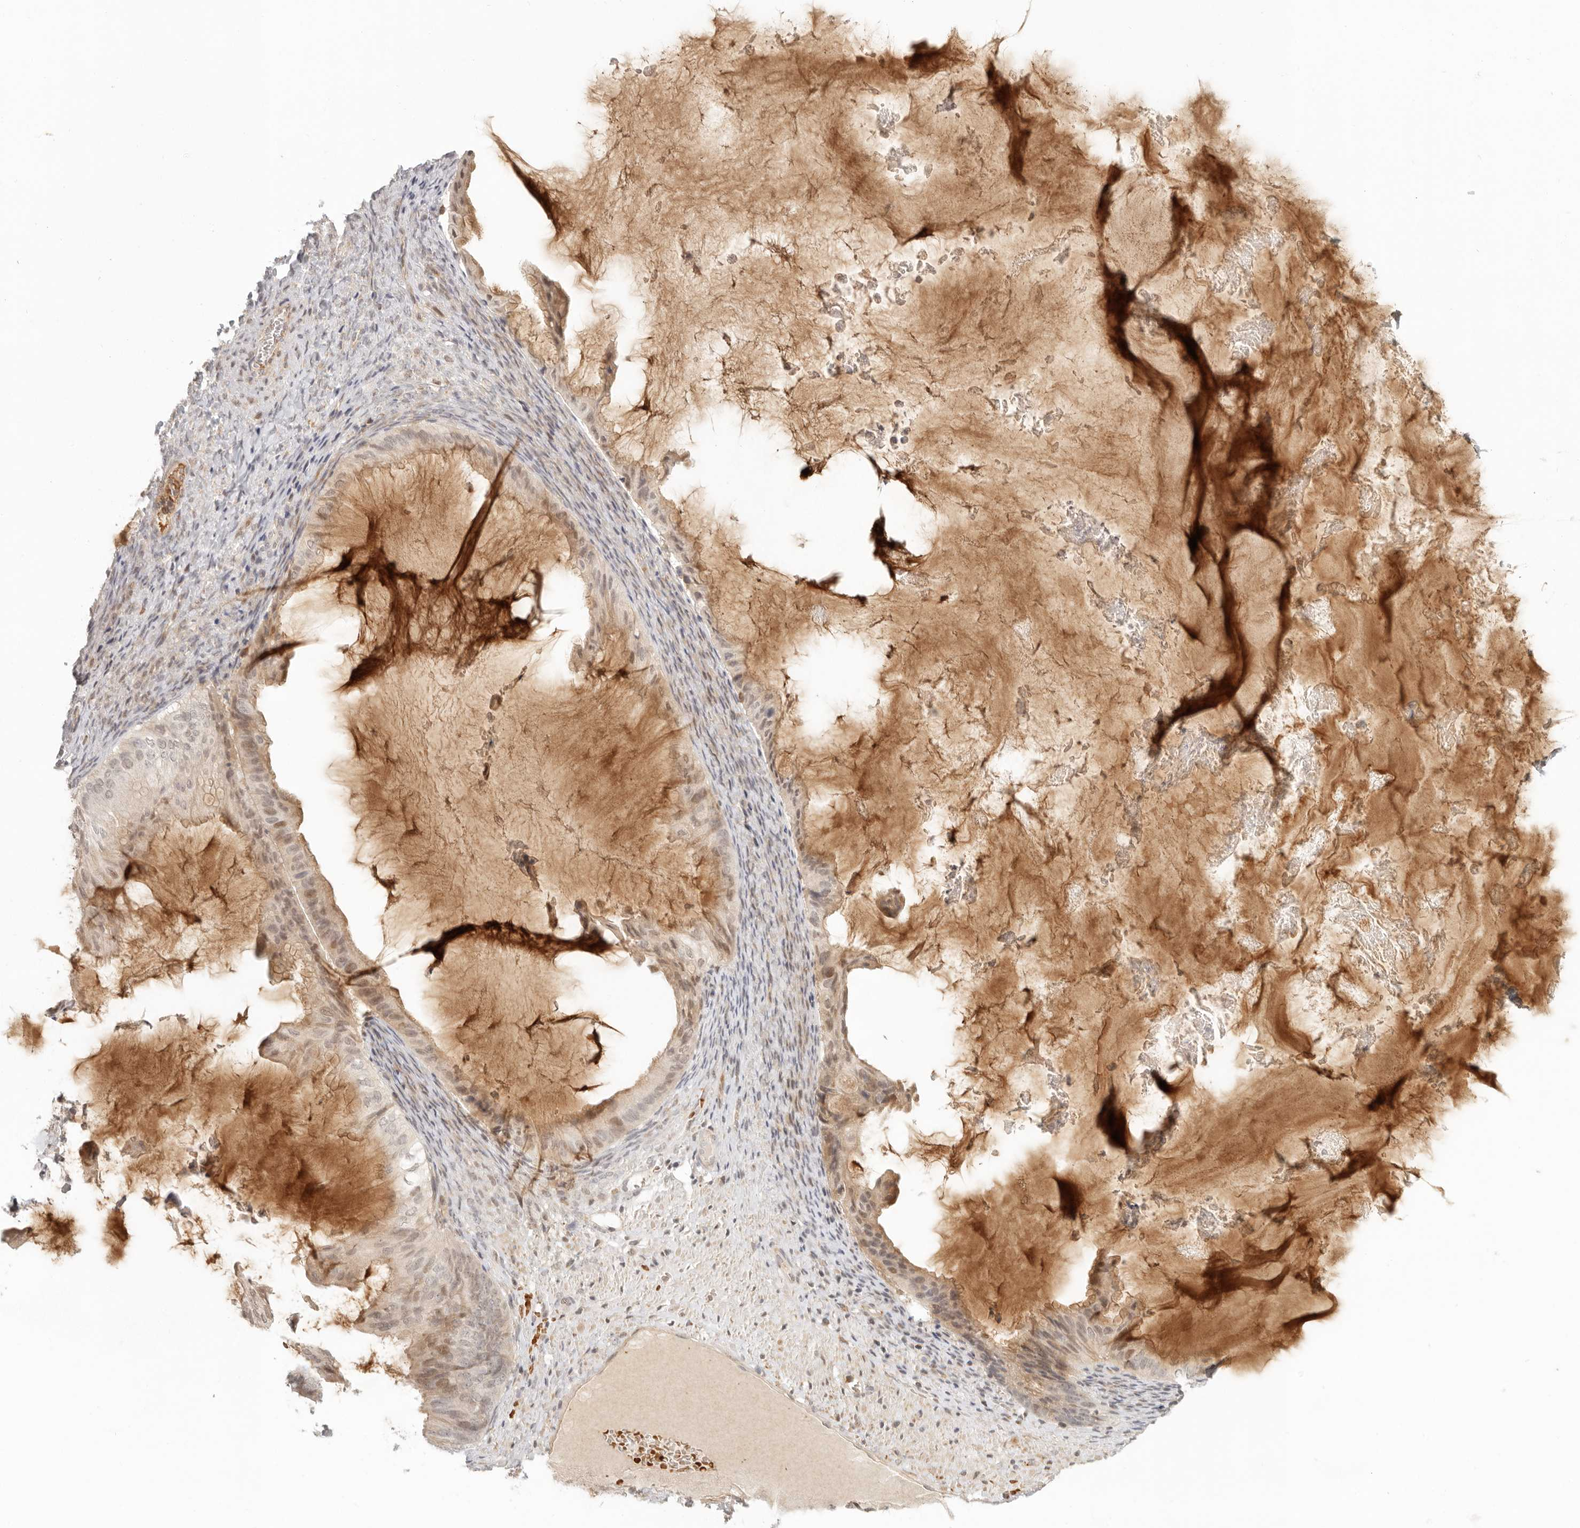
{"staining": {"intensity": "weak", "quantity": ">75%", "location": "cytoplasmic/membranous,nuclear"}, "tissue": "ovarian cancer", "cell_type": "Tumor cells", "image_type": "cancer", "snomed": [{"axis": "morphology", "description": "Cystadenocarcinoma, mucinous, NOS"}, {"axis": "topography", "description": "Ovary"}], "caption": "The image reveals a brown stain indicating the presence of a protein in the cytoplasmic/membranous and nuclear of tumor cells in ovarian cancer (mucinous cystadenocarcinoma).", "gene": "AHDC1", "patient": {"sex": "female", "age": 61}}